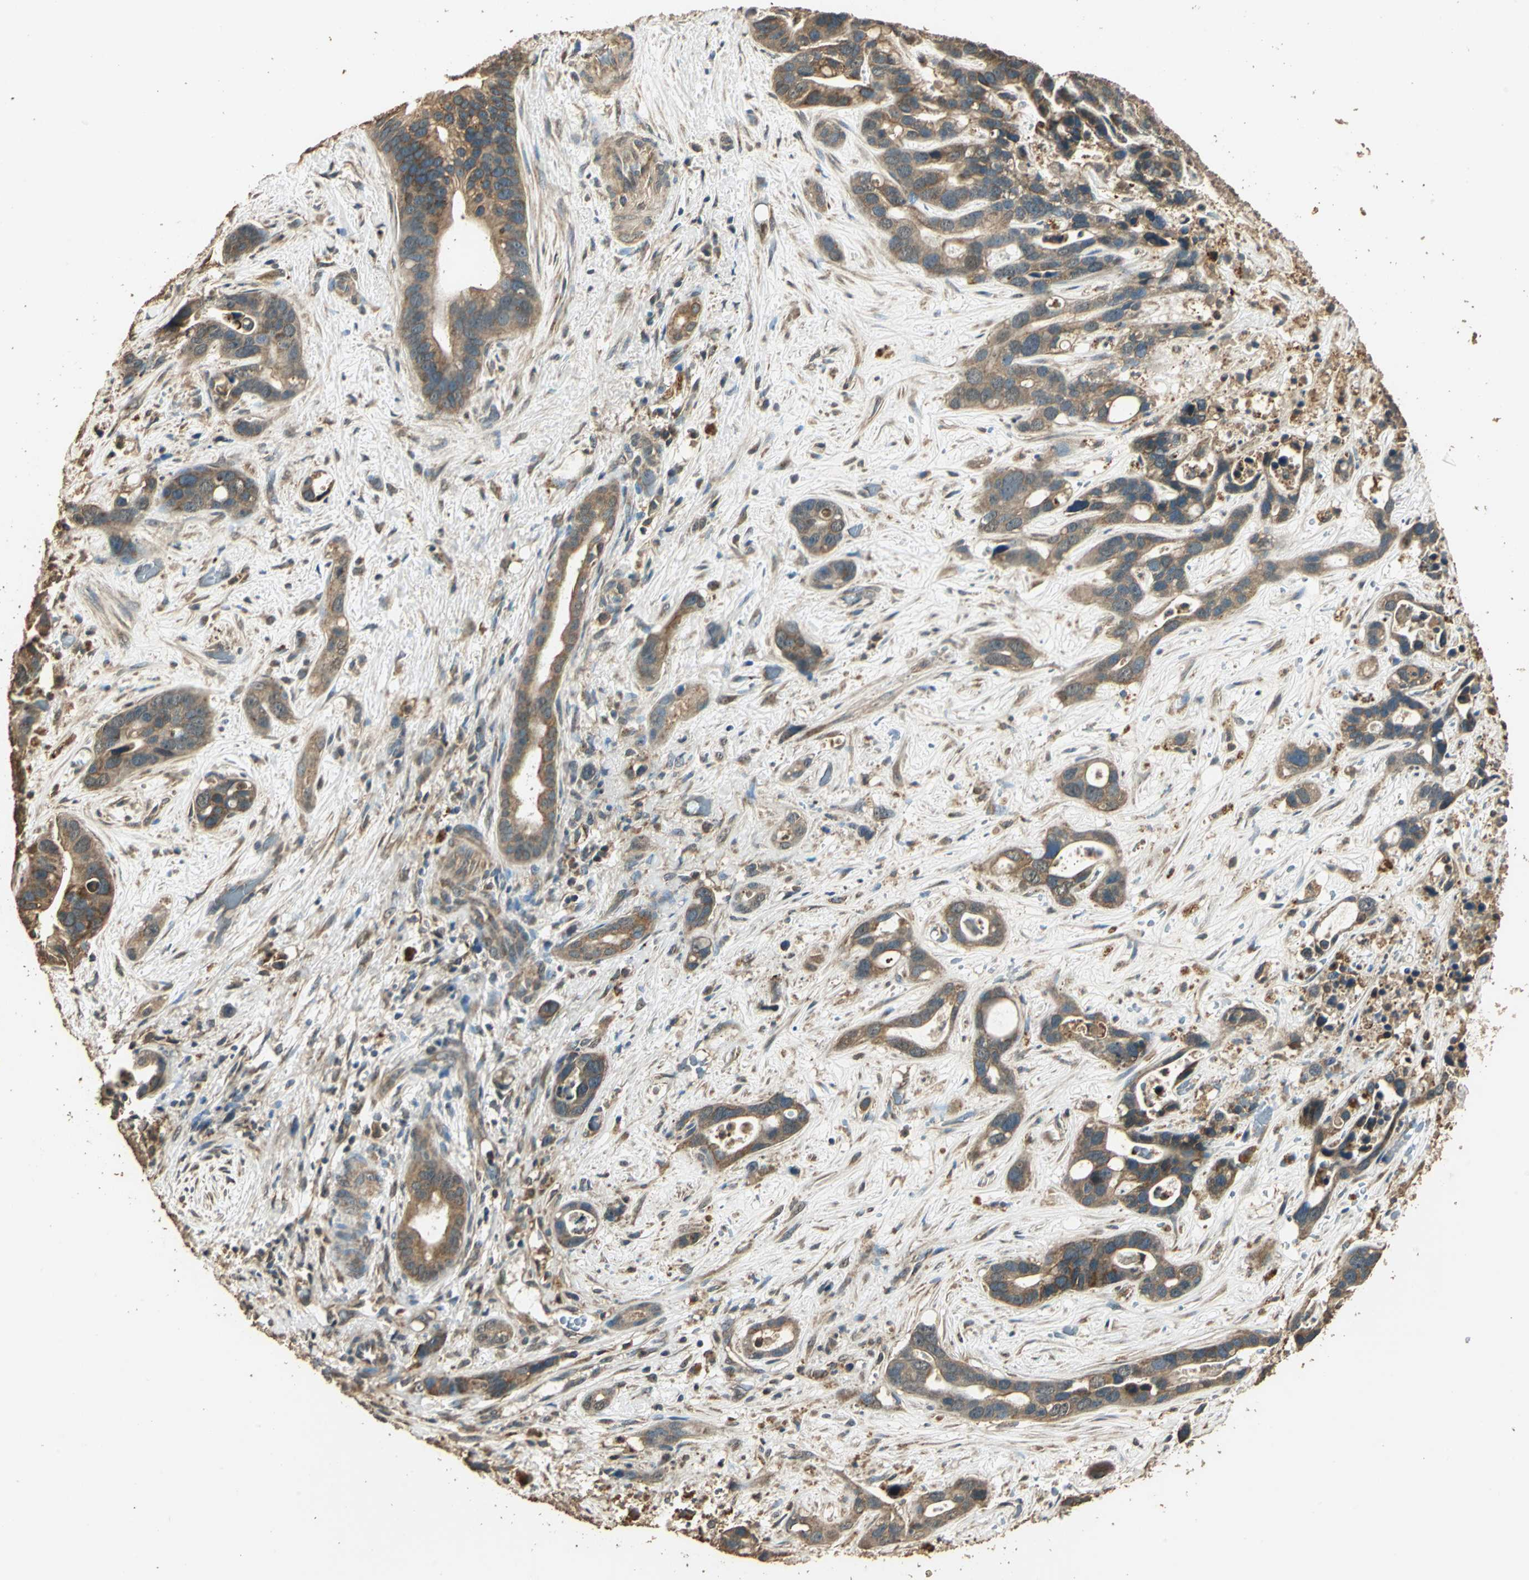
{"staining": {"intensity": "moderate", "quantity": ">75%", "location": "cytoplasmic/membranous"}, "tissue": "liver cancer", "cell_type": "Tumor cells", "image_type": "cancer", "snomed": [{"axis": "morphology", "description": "Cholangiocarcinoma"}, {"axis": "topography", "description": "Liver"}], "caption": "Tumor cells display moderate cytoplasmic/membranous positivity in about >75% of cells in liver cancer (cholangiocarcinoma).", "gene": "TMPRSS4", "patient": {"sex": "female", "age": 65}}